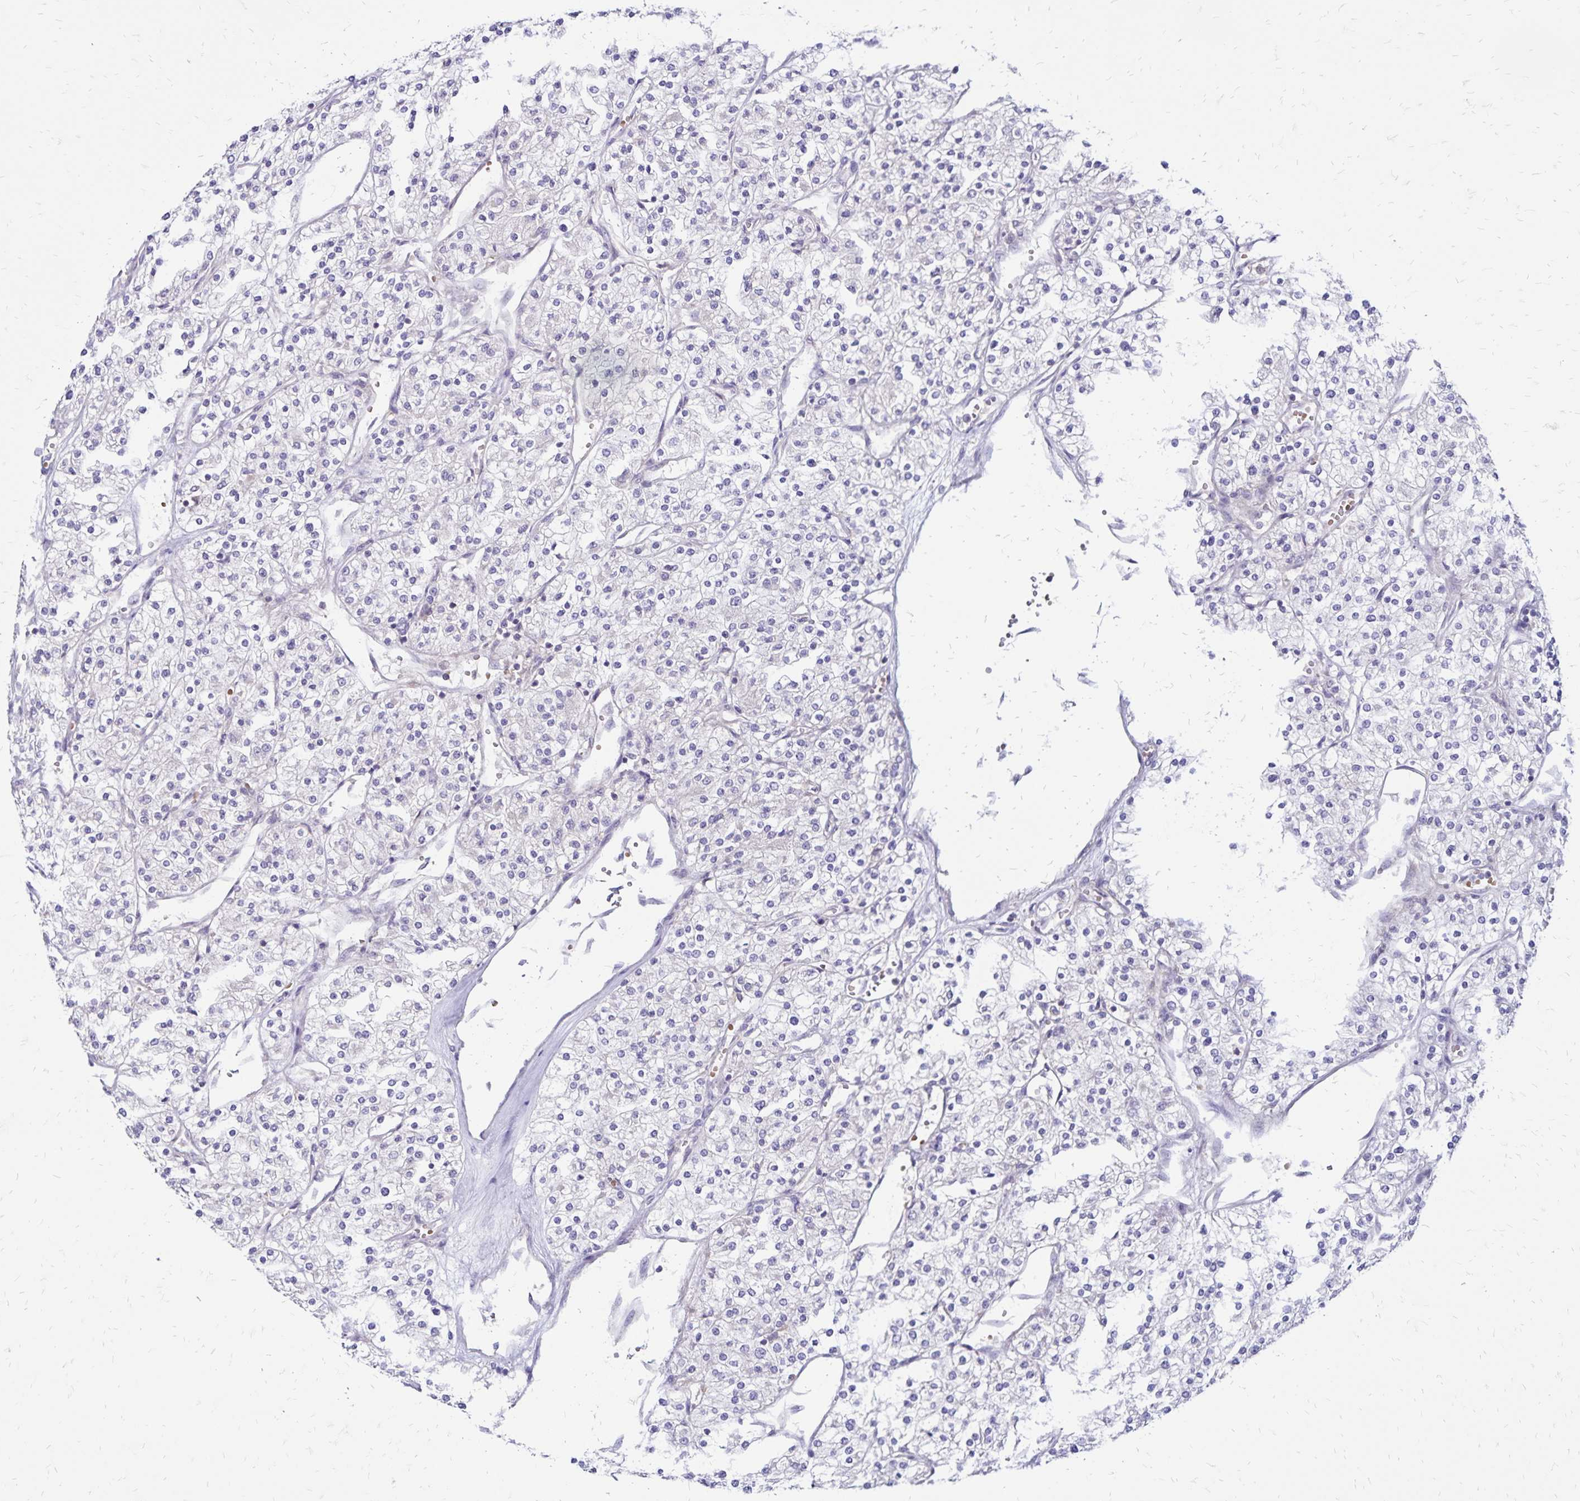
{"staining": {"intensity": "negative", "quantity": "none", "location": "none"}, "tissue": "renal cancer", "cell_type": "Tumor cells", "image_type": "cancer", "snomed": [{"axis": "morphology", "description": "Adenocarcinoma, NOS"}, {"axis": "topography", "description": "Kidney"}], "caption": "This is an immunohistochemistry (IHC) micrograph of human renal adenocarcinoma. There is no positivity in tumor cells.", "gene": "FSD1", "patient": {"sex": "male", "age": 80}}